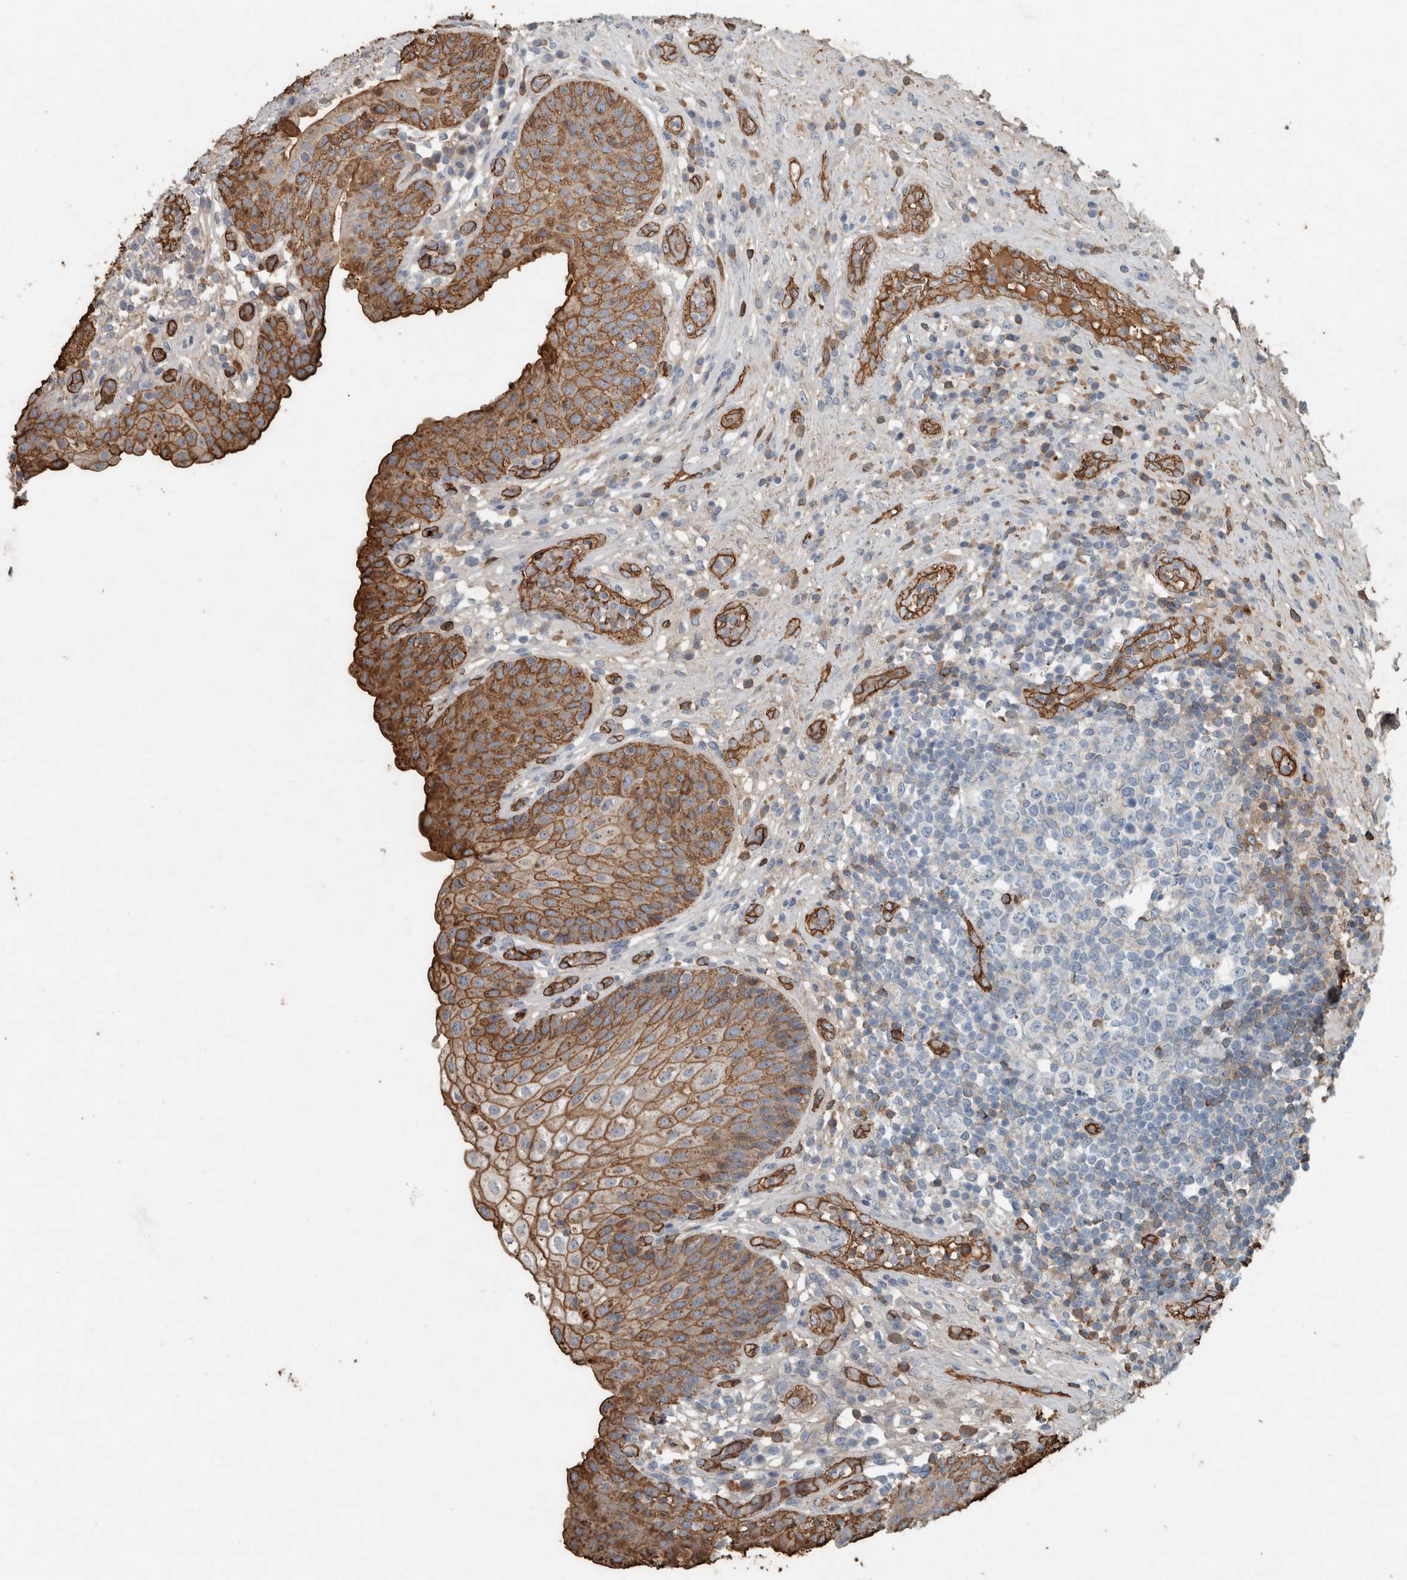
{"staining": {"intensity": "moderate", "quantity": ">75%", "location": "cytoplasmic/membranous"}, "tissue": "urinary bladder", "cell_type": "Urothelial cells", "image_type": "normal", "snomed": [{"axis": "morphology", "description": "Normal tissue, NOS"}, {"axis": "topography", "description": "Urinary bladder"}], "caption": "The immunohistochemical stain shows moderate cytoplasmic/membranous staining in urothelial cells of normal urinary bladder. (DAB IHC with brightfield microscopy, high magnification).", "gene": "LBP", "patient": {"sex": "female", "age": 62}}